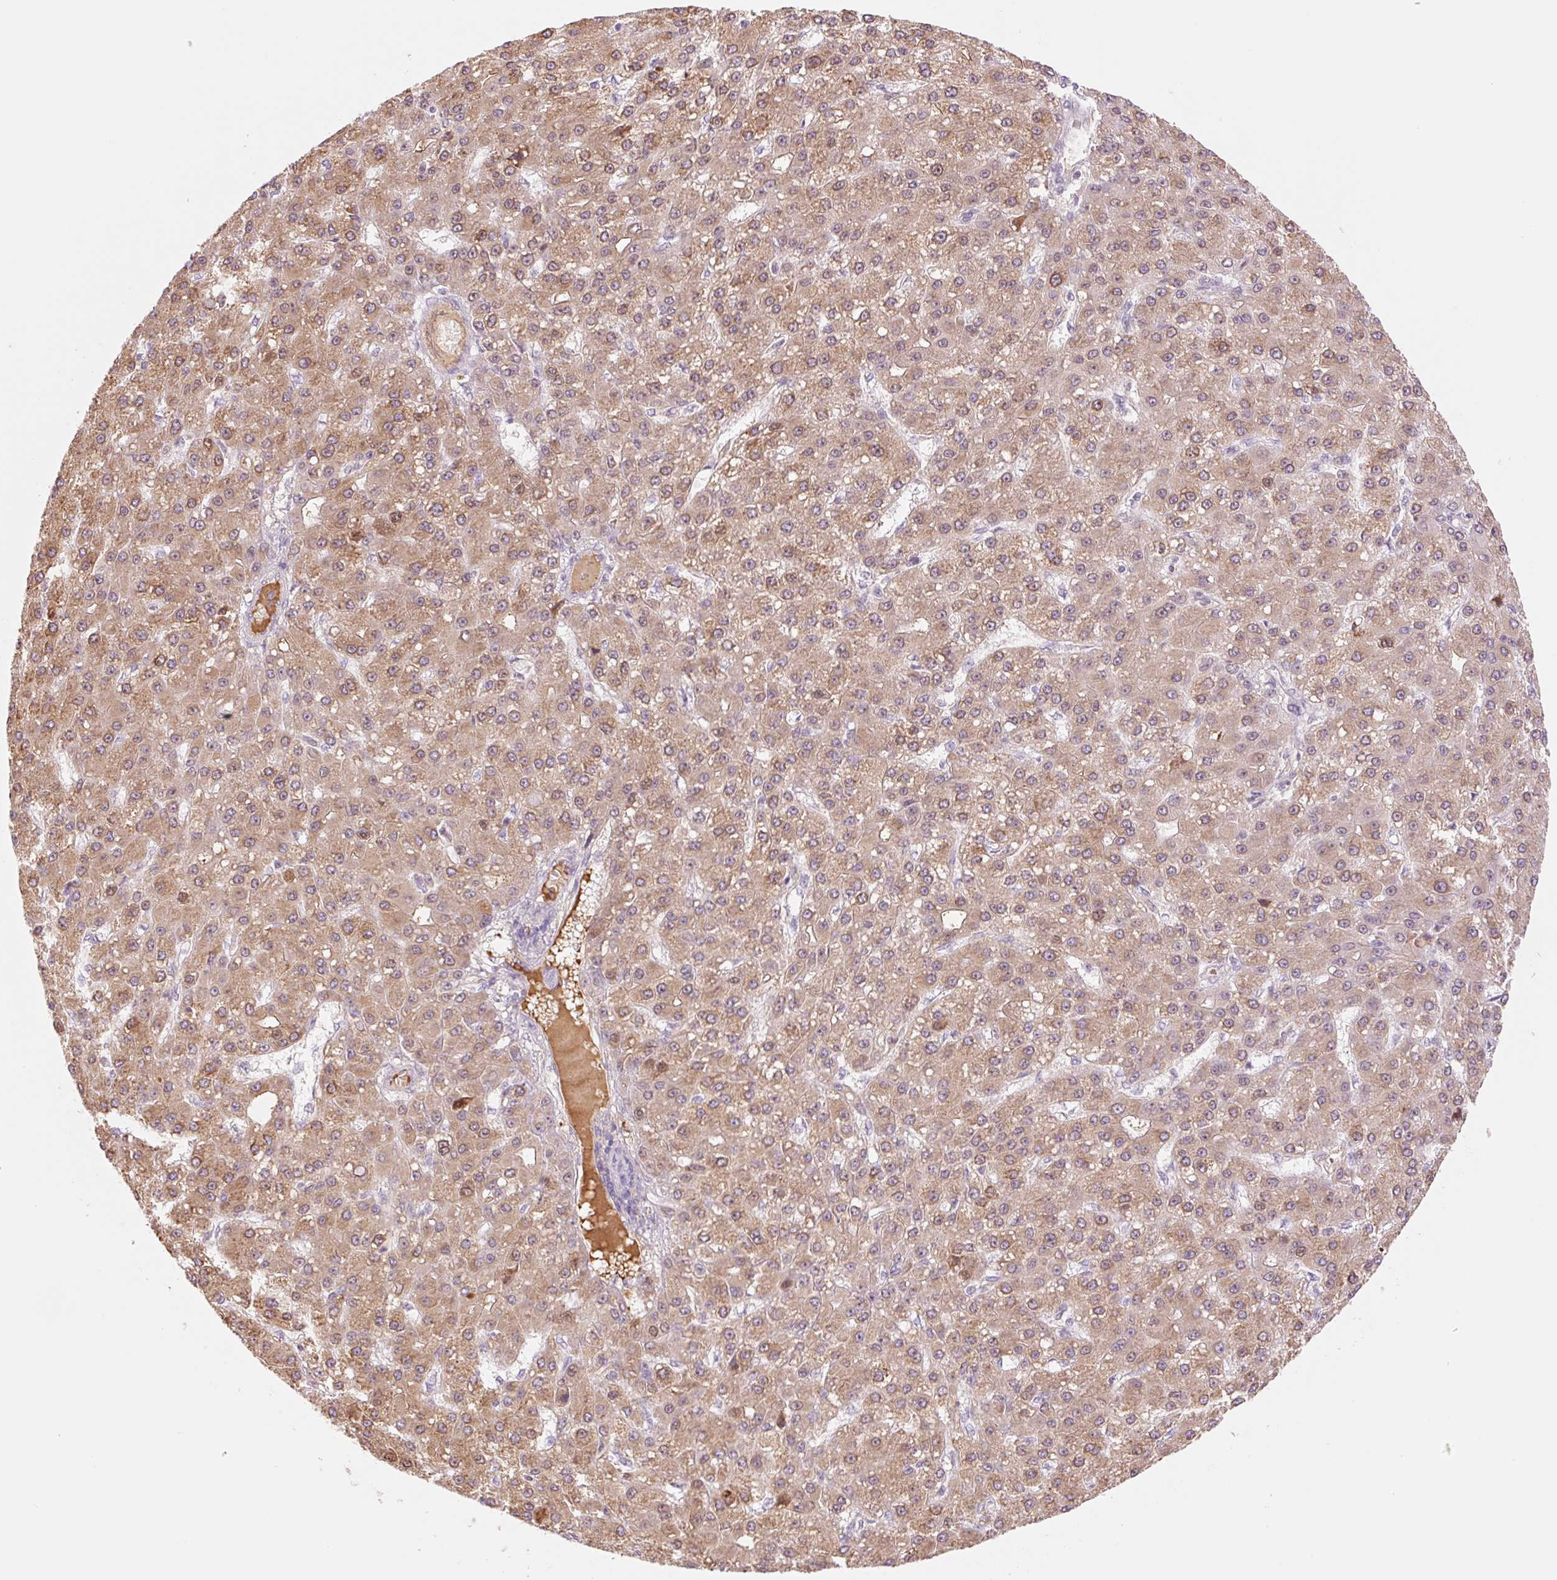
{"staining": {"intensity": "moderate", "quantity": ">75%", "location": "cytoplasmic/membranous"}, "tissue": "liver cancer", "cell_type": "Tumor cells", "image_type": "cancer", "snomed": [{"axis": "morphology", "description": "Carcinoma, Hepatocellular, NOS"}, {"axis": "topography", "description": "Liver"}], "caption": "Protein analysis of liver hepatocellular carcinoma tissue displays moderate cytoplasmic/membranous expression in about >75% of tumor cells.", "gene": "HEBP1", "patient": {"sex": "male", "age": 67}}